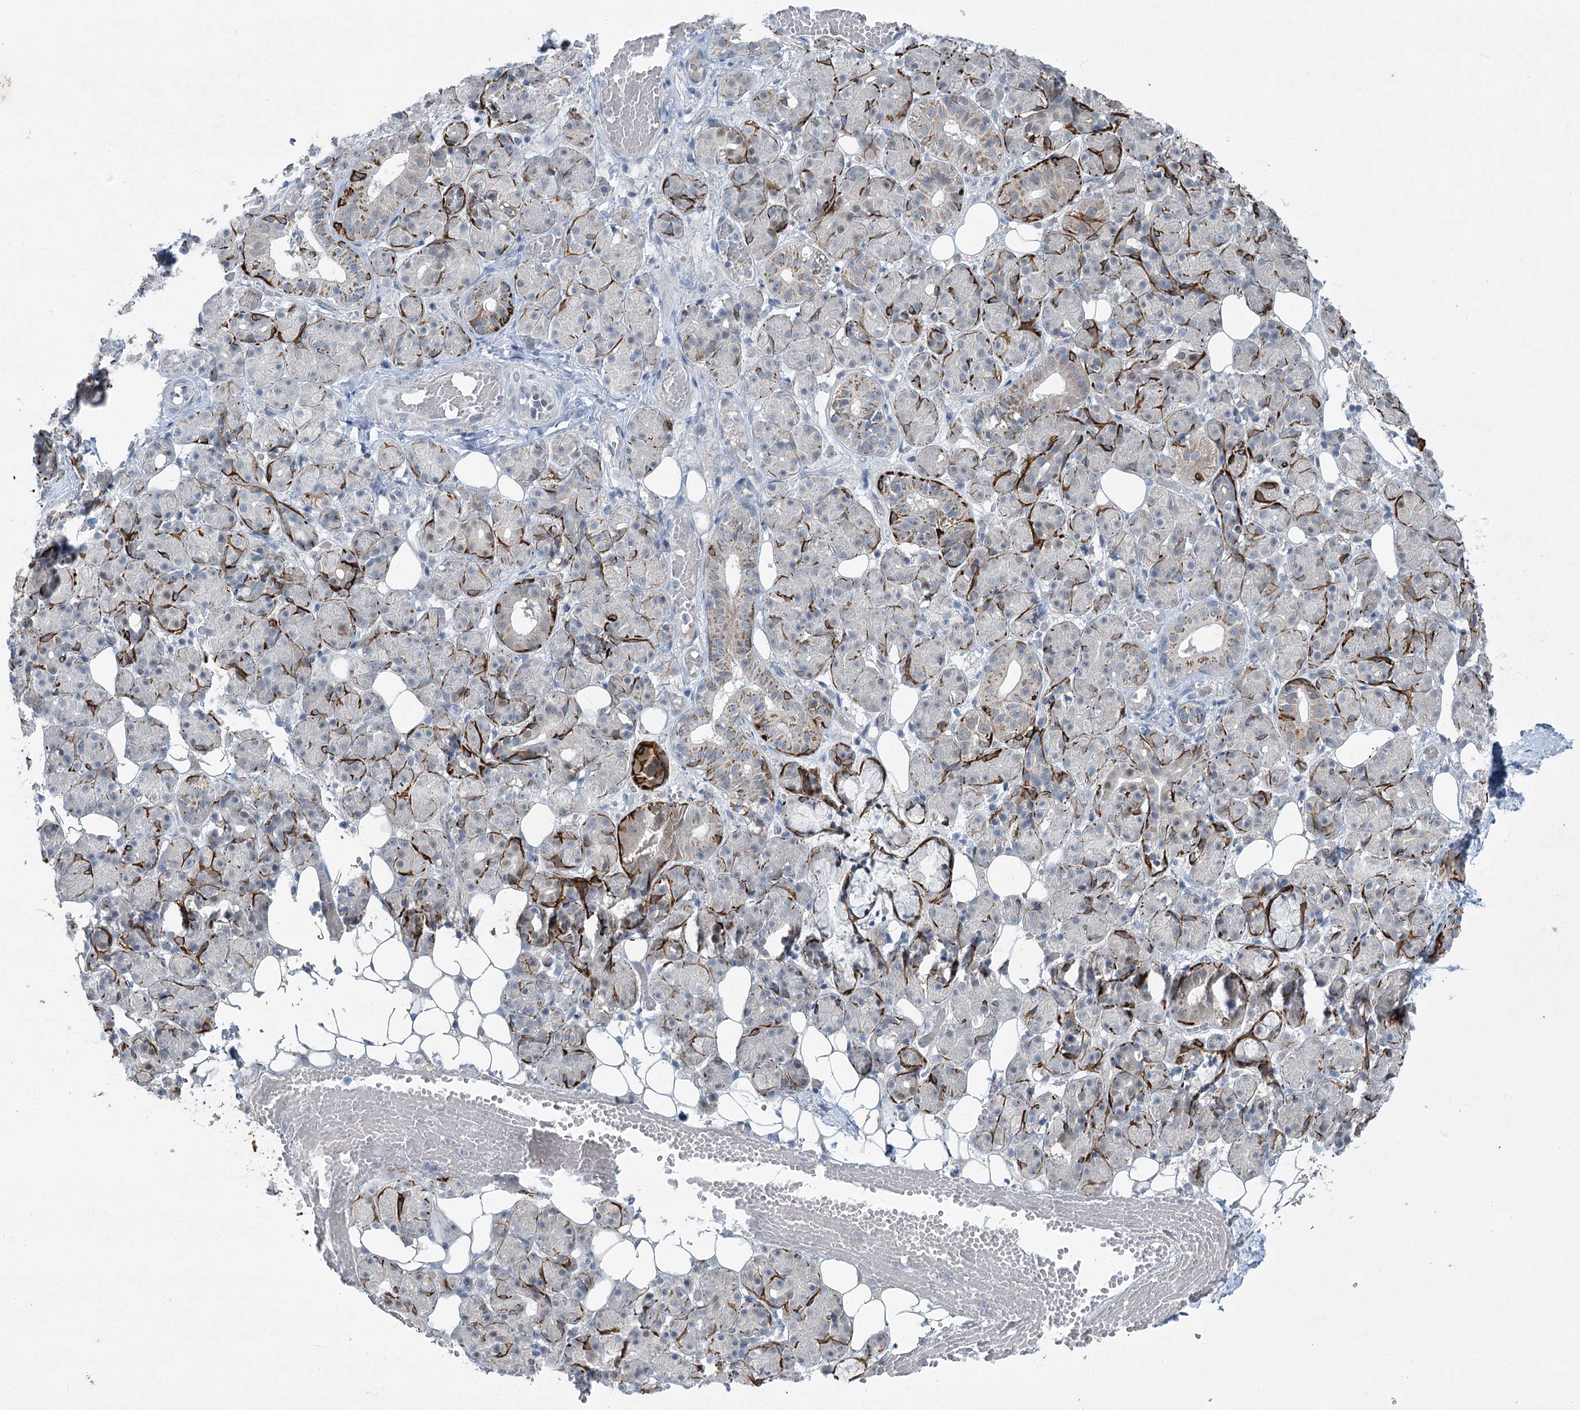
{"staining": {"intensity": "moderate", "quantity": "<25%", "location": "cytoplasmic/membranous"}, "tissue": "salivary gland", "cell_type": "Glandular cells", "image_type": "normal", "snomed": [{"axis": "morphology", "description": "Normal tissue, NOS"}, {"axis": "topography", "description": "Salivary gland"}], "caption": "Glandular cells reveal moderate cytoplasmic/membranous positivity in approximately <25% of cells in normal salivary gland. (brown staining indicates protein expression, while blue staining denotes nuclei).", "gene": "ABITRAM", "patient": {"sex": "male", "age": 63}}